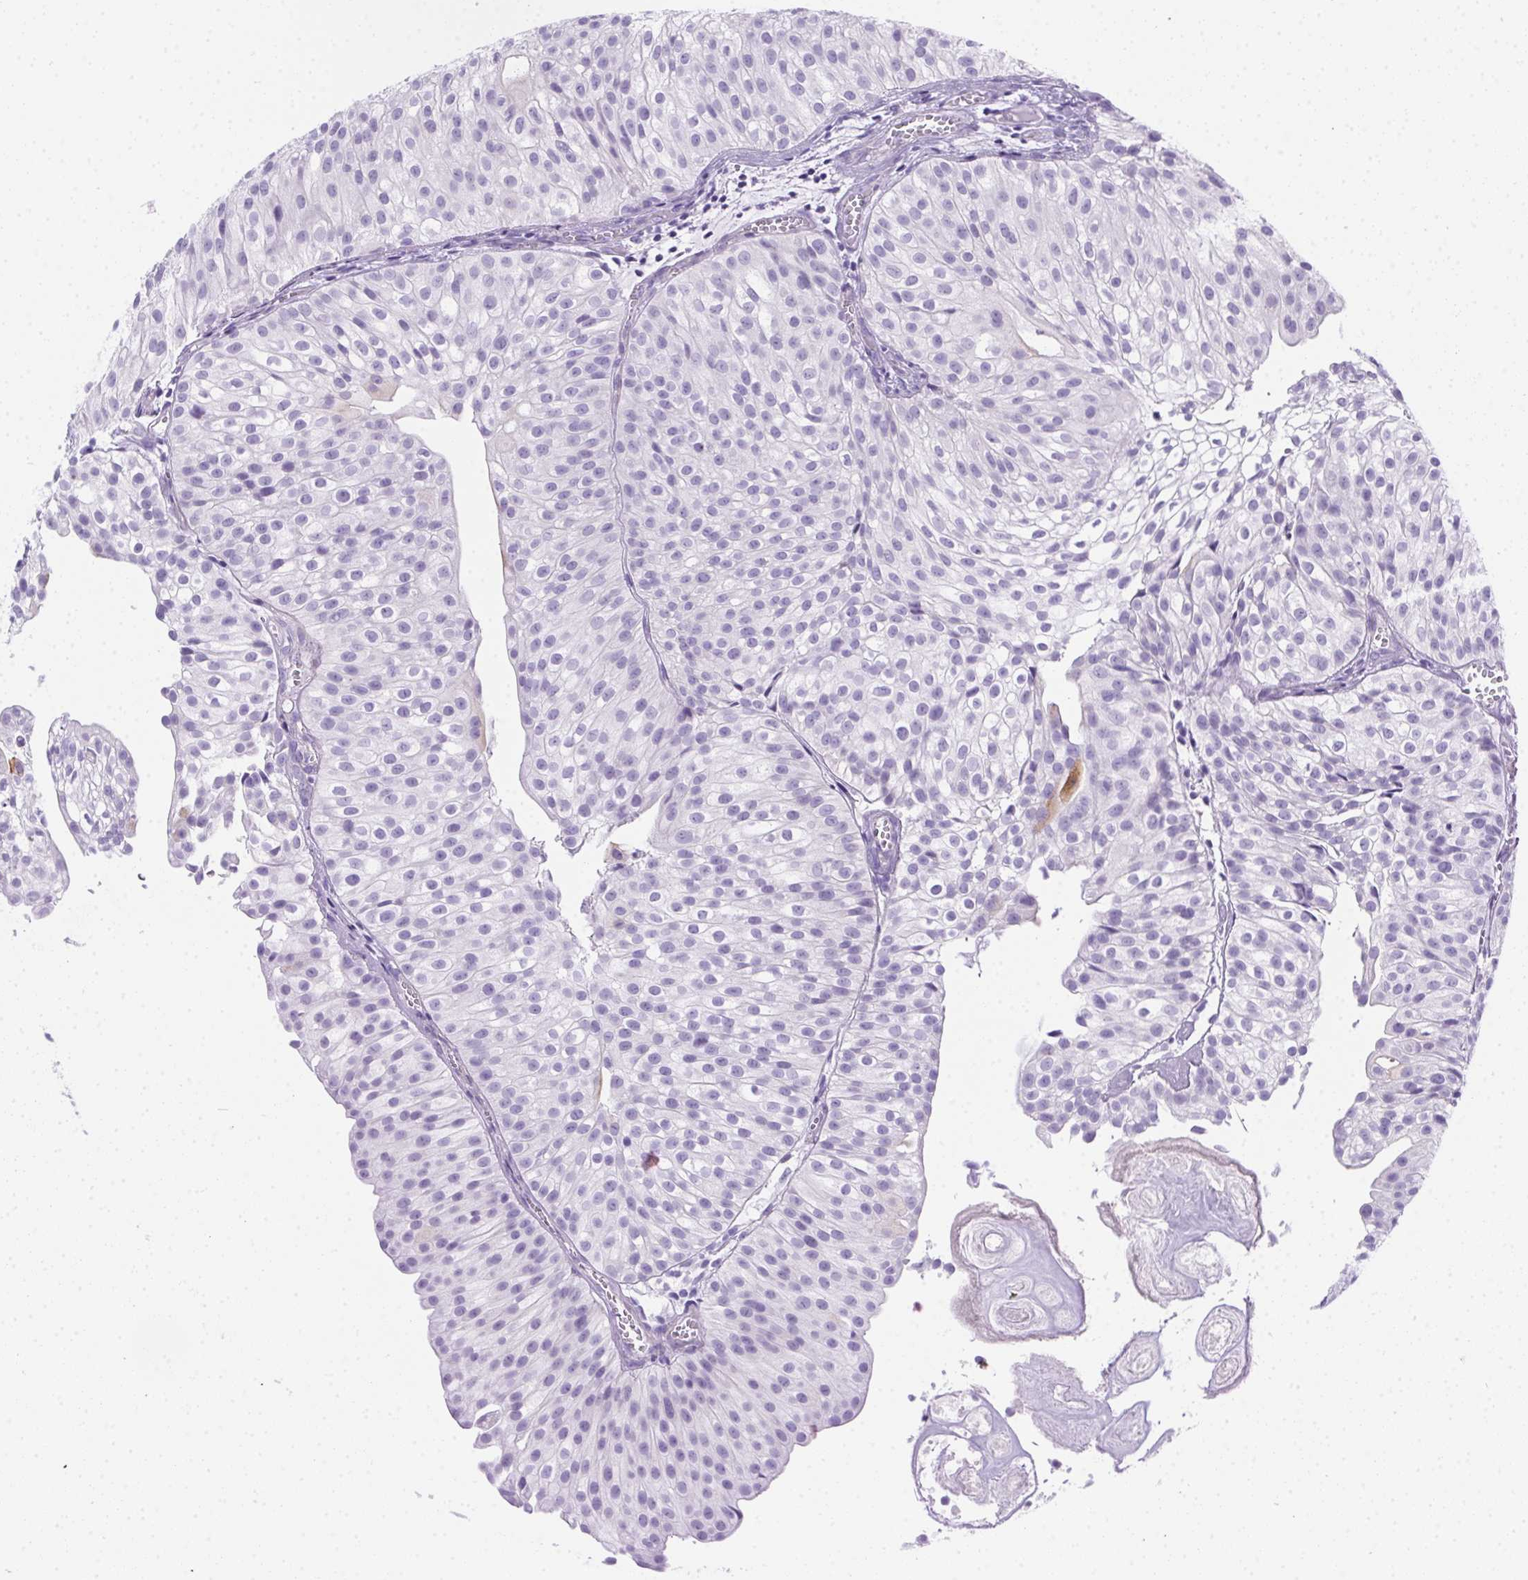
{"staining": {"intensity": "negative", "quantity": "none", "location": "none"}, "tissue": "urothelial cancer", "cell_type": "Tumor cells", "image_type": "cancer", "snomed": [{"axis": "morphology", "description": "Urothelial carcinoma, Low grade"}, {"axis": "topography", "description": "Urinary bladder"}], "caption": "Urothelial cancer was stained to show a protein in brown. There is no significant staining in tumor cells.", "gene": "SPACA5B", "patient": {"sex": "male", "age": 70}}